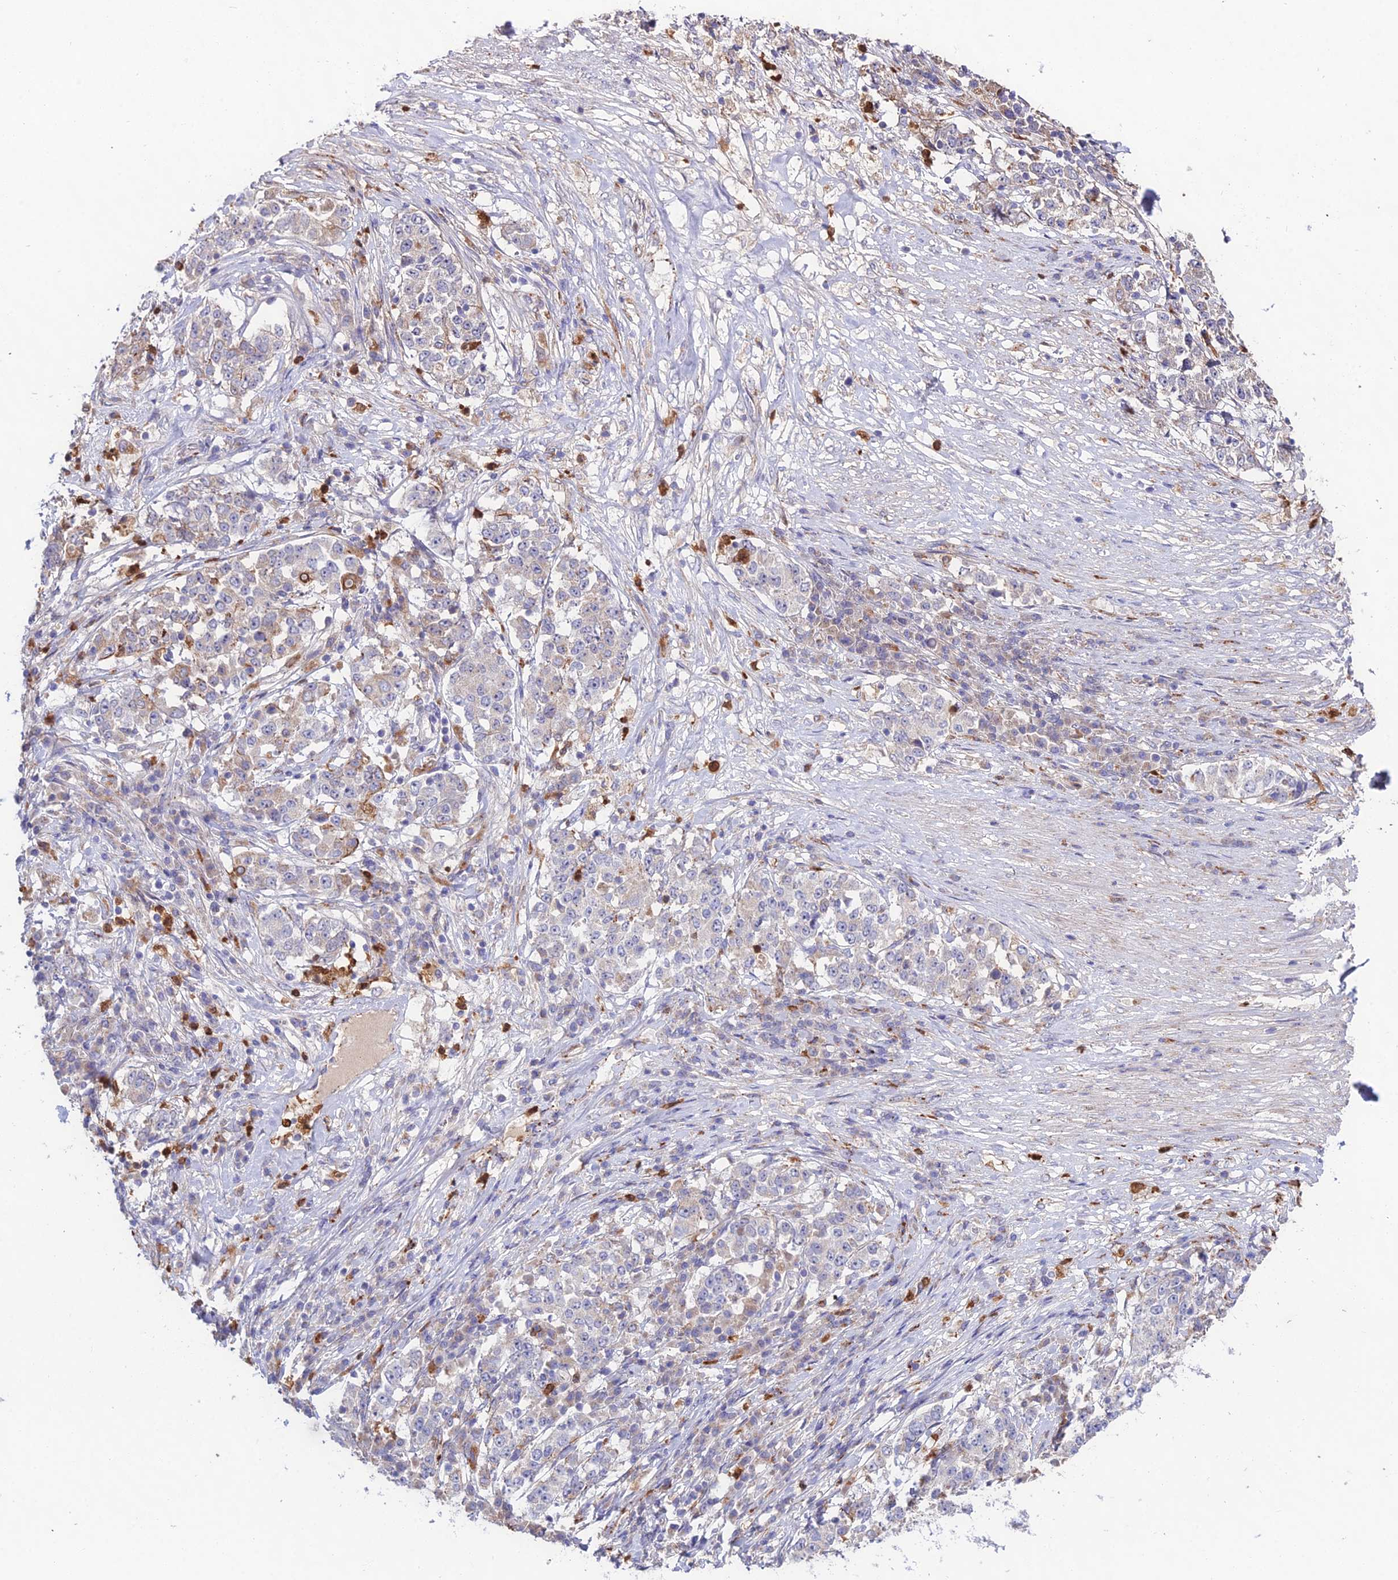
{"staining": {"intensity": "moderate", "quantity": "<25%", "location": "cytoplasmic/membranous"}, "tissue": "stomach cancer", "cell_type": "Tumor cells", "image_type": "cancer", "snomed": [{"axis": "morphology", "description": "Adenocarcinoma, NOS"}, {"axis": "topography", "description": "Stomach"}], "caption": "There is low levels of moderate cytoplasmic/membranous positivity in tumor cells of stomach adenocarcinoma, as demonstrated by immunohistochemical staining (brown color).", "gene": "EID2", "patient": {"sex": "male", "age": 59}}